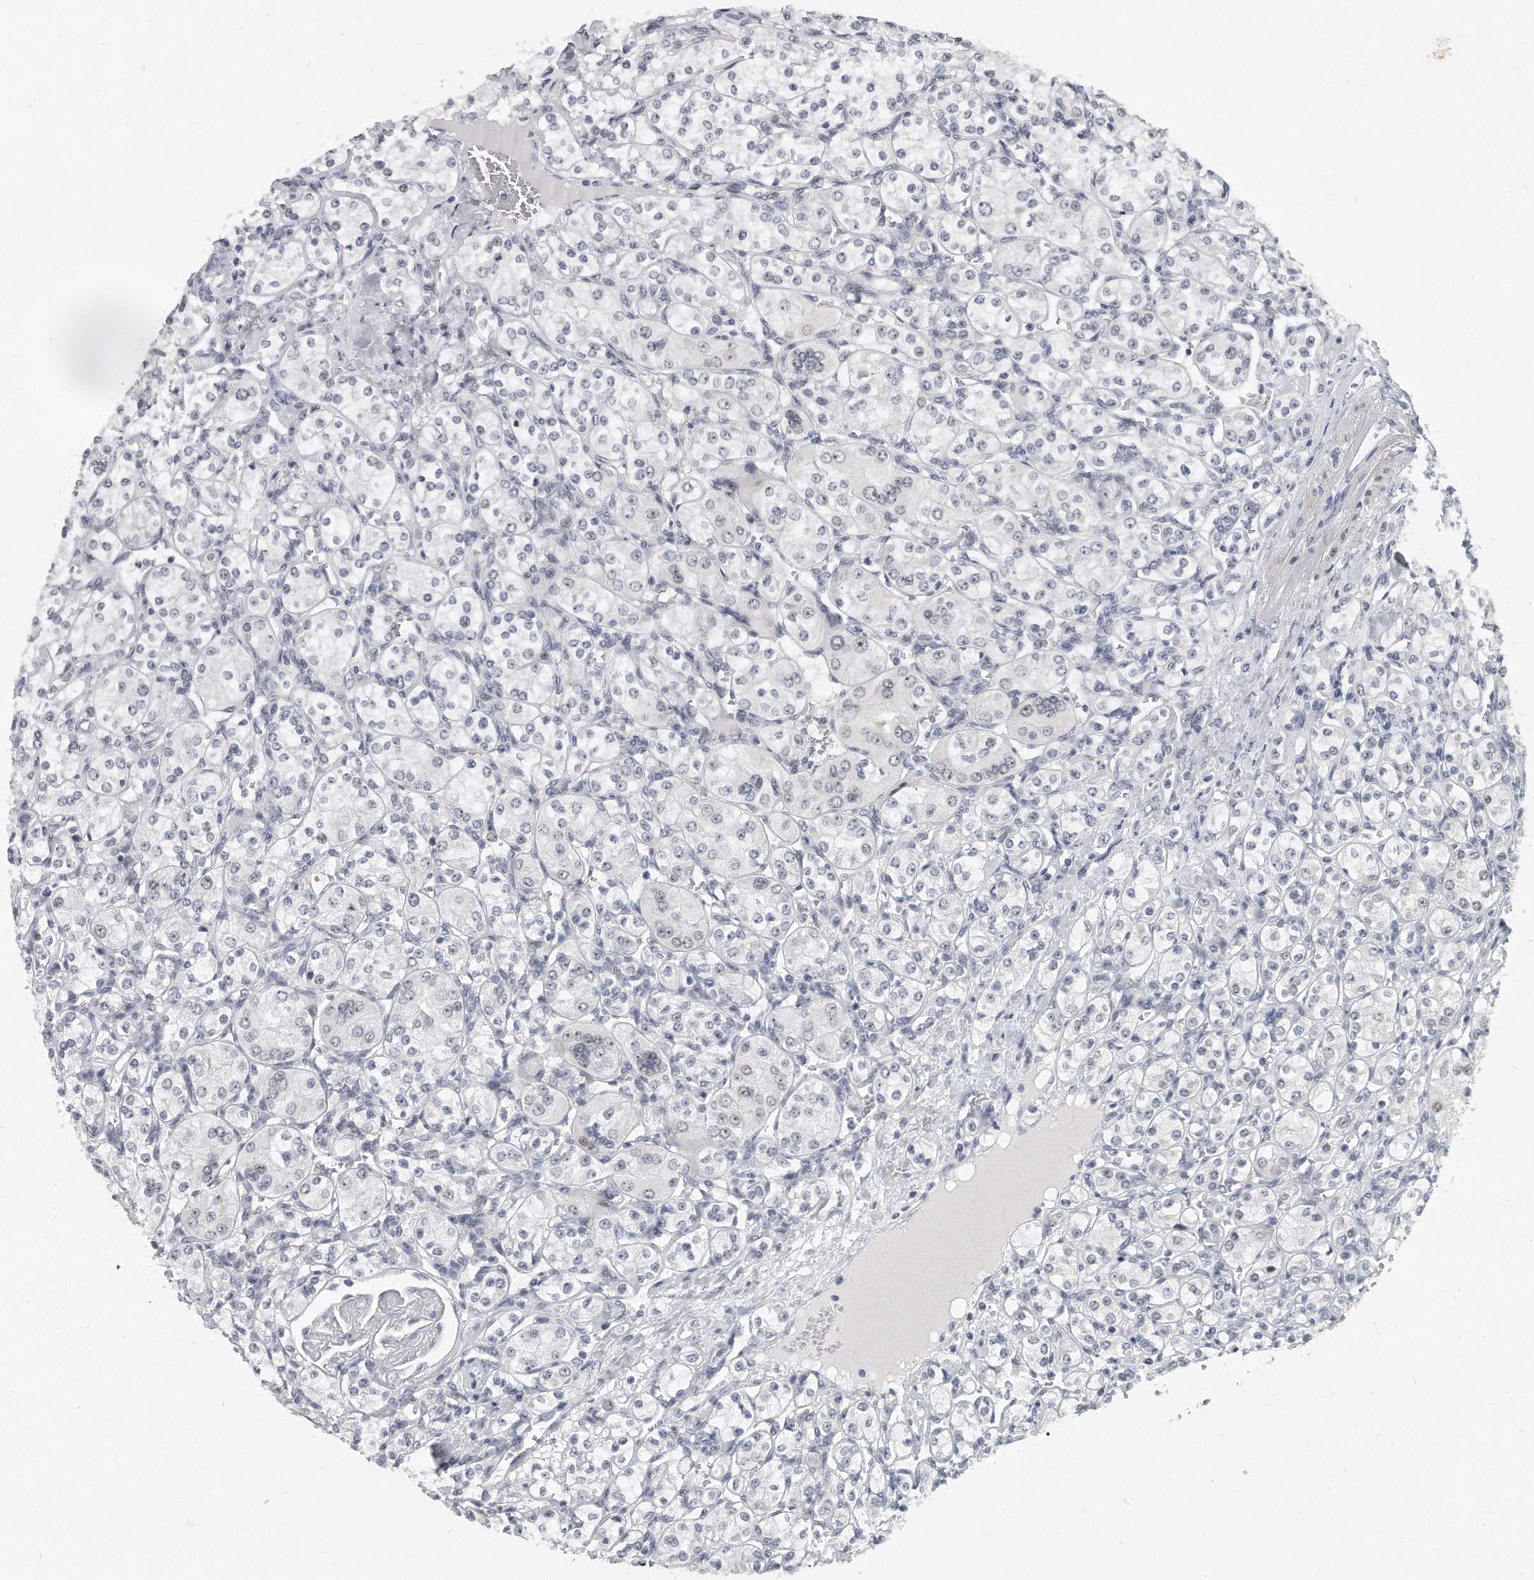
{"staining": {"intensity": "weak", "quantity": "<25%", "location": "nuclear"}, "tissue": "renal cancer", "cell_type": "Tumor cells", "image_type": "cancer", "snomed": [{"axis": "morphology", "description": "Adenocarcinoma, NOS"}, {"axis": "topography", "description": "Kidney"}], "caption": "This is an immunohistochemistry histopathology image of renal cancer. There is no positivity in tumor cells.", "gene": "TFCP2L1", "patient": {"sex": "male", "age": 77}}